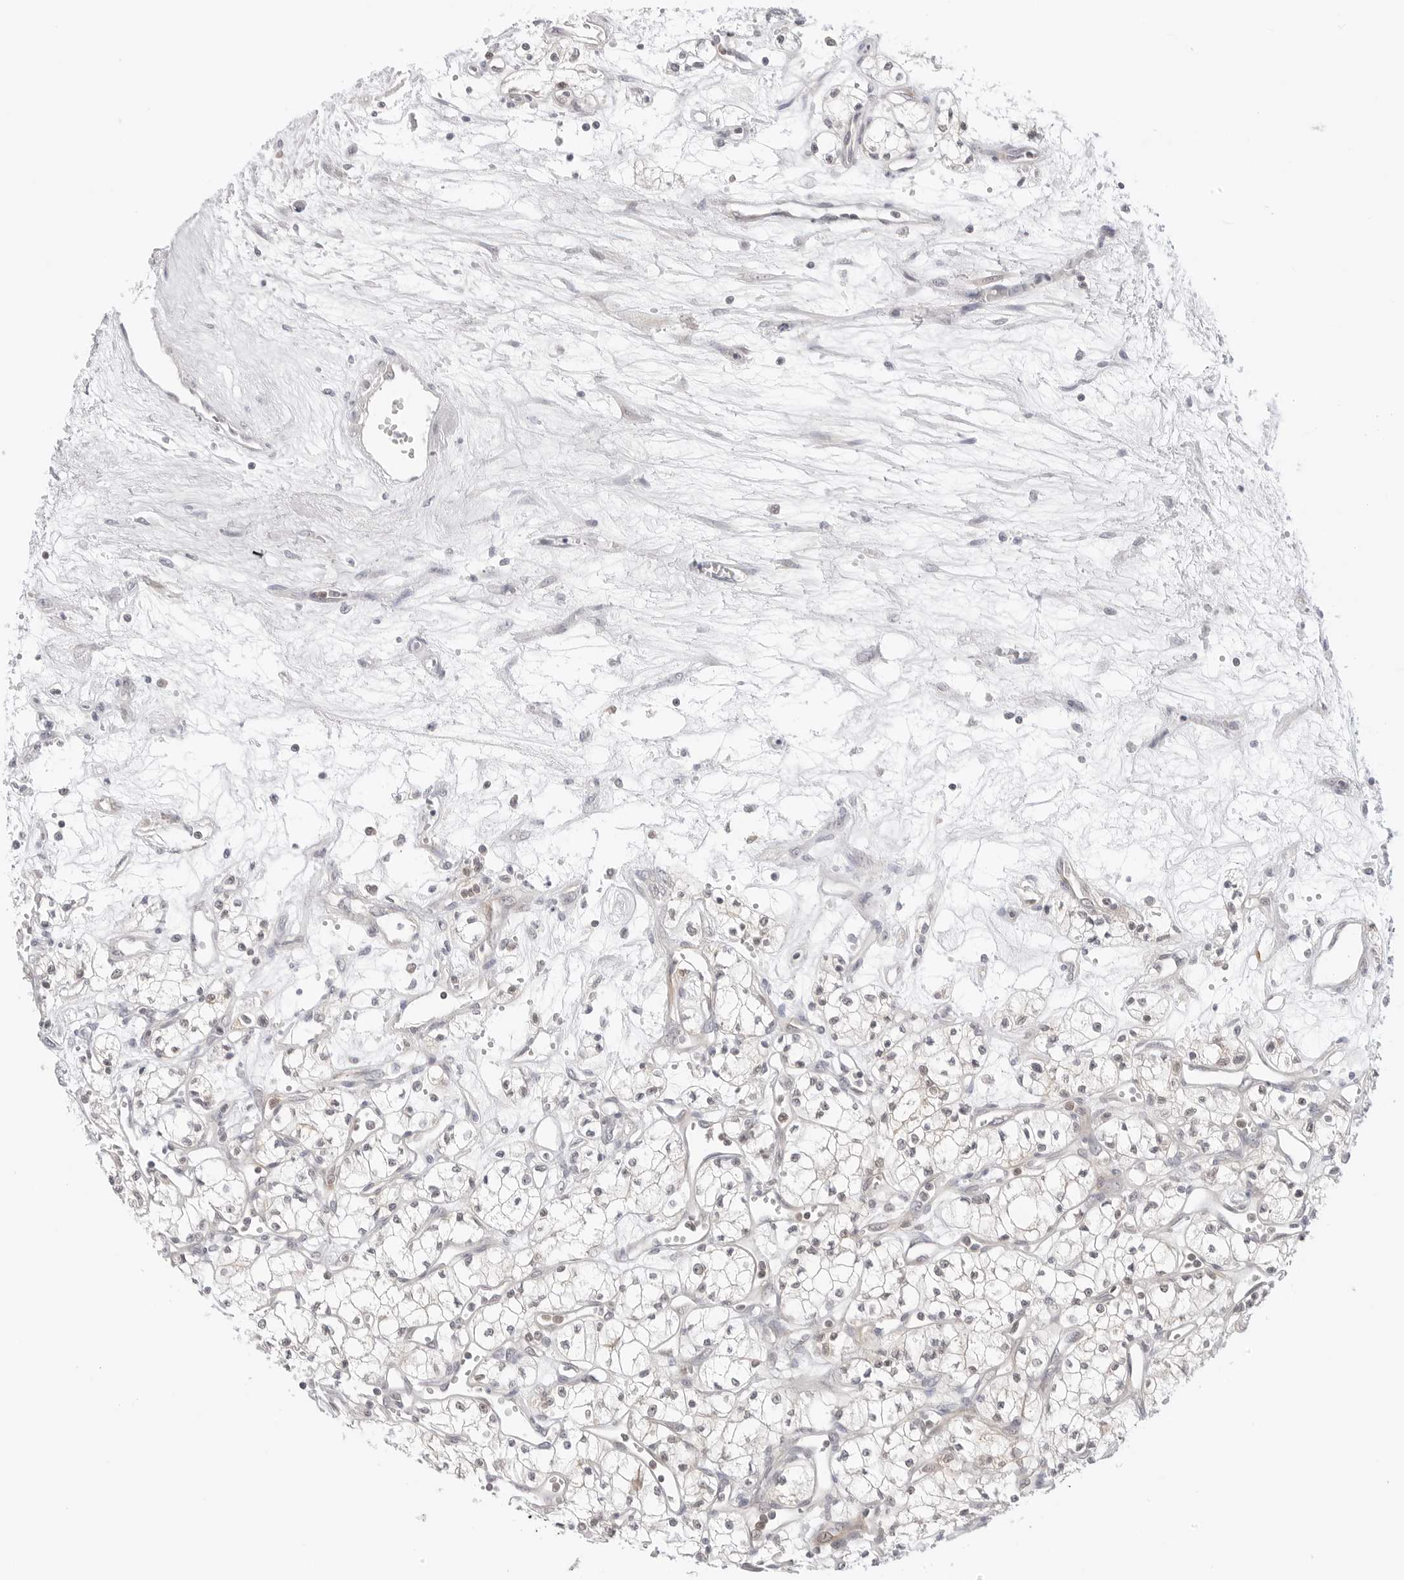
{"staining": {"intensity": "negative", "quantity": "none", "location": "none"}, "tissue": "renal cancer", "cell_type": "Tumor cells", "image_type": "cancer", "snomed": [{"axis": "morphology", "description": "Adenocarcinoma, NOS"}, {"axis": "topography", "description": "Kidney"}], "caption": "Immunohistochemistry histopathology image of human renal cancer (adenocarcinoma) stained for a protein (brown), which reveals no expression in tumor cells.", "gene": "NUDC", "patient": {"sex": "male", "age": 59}}